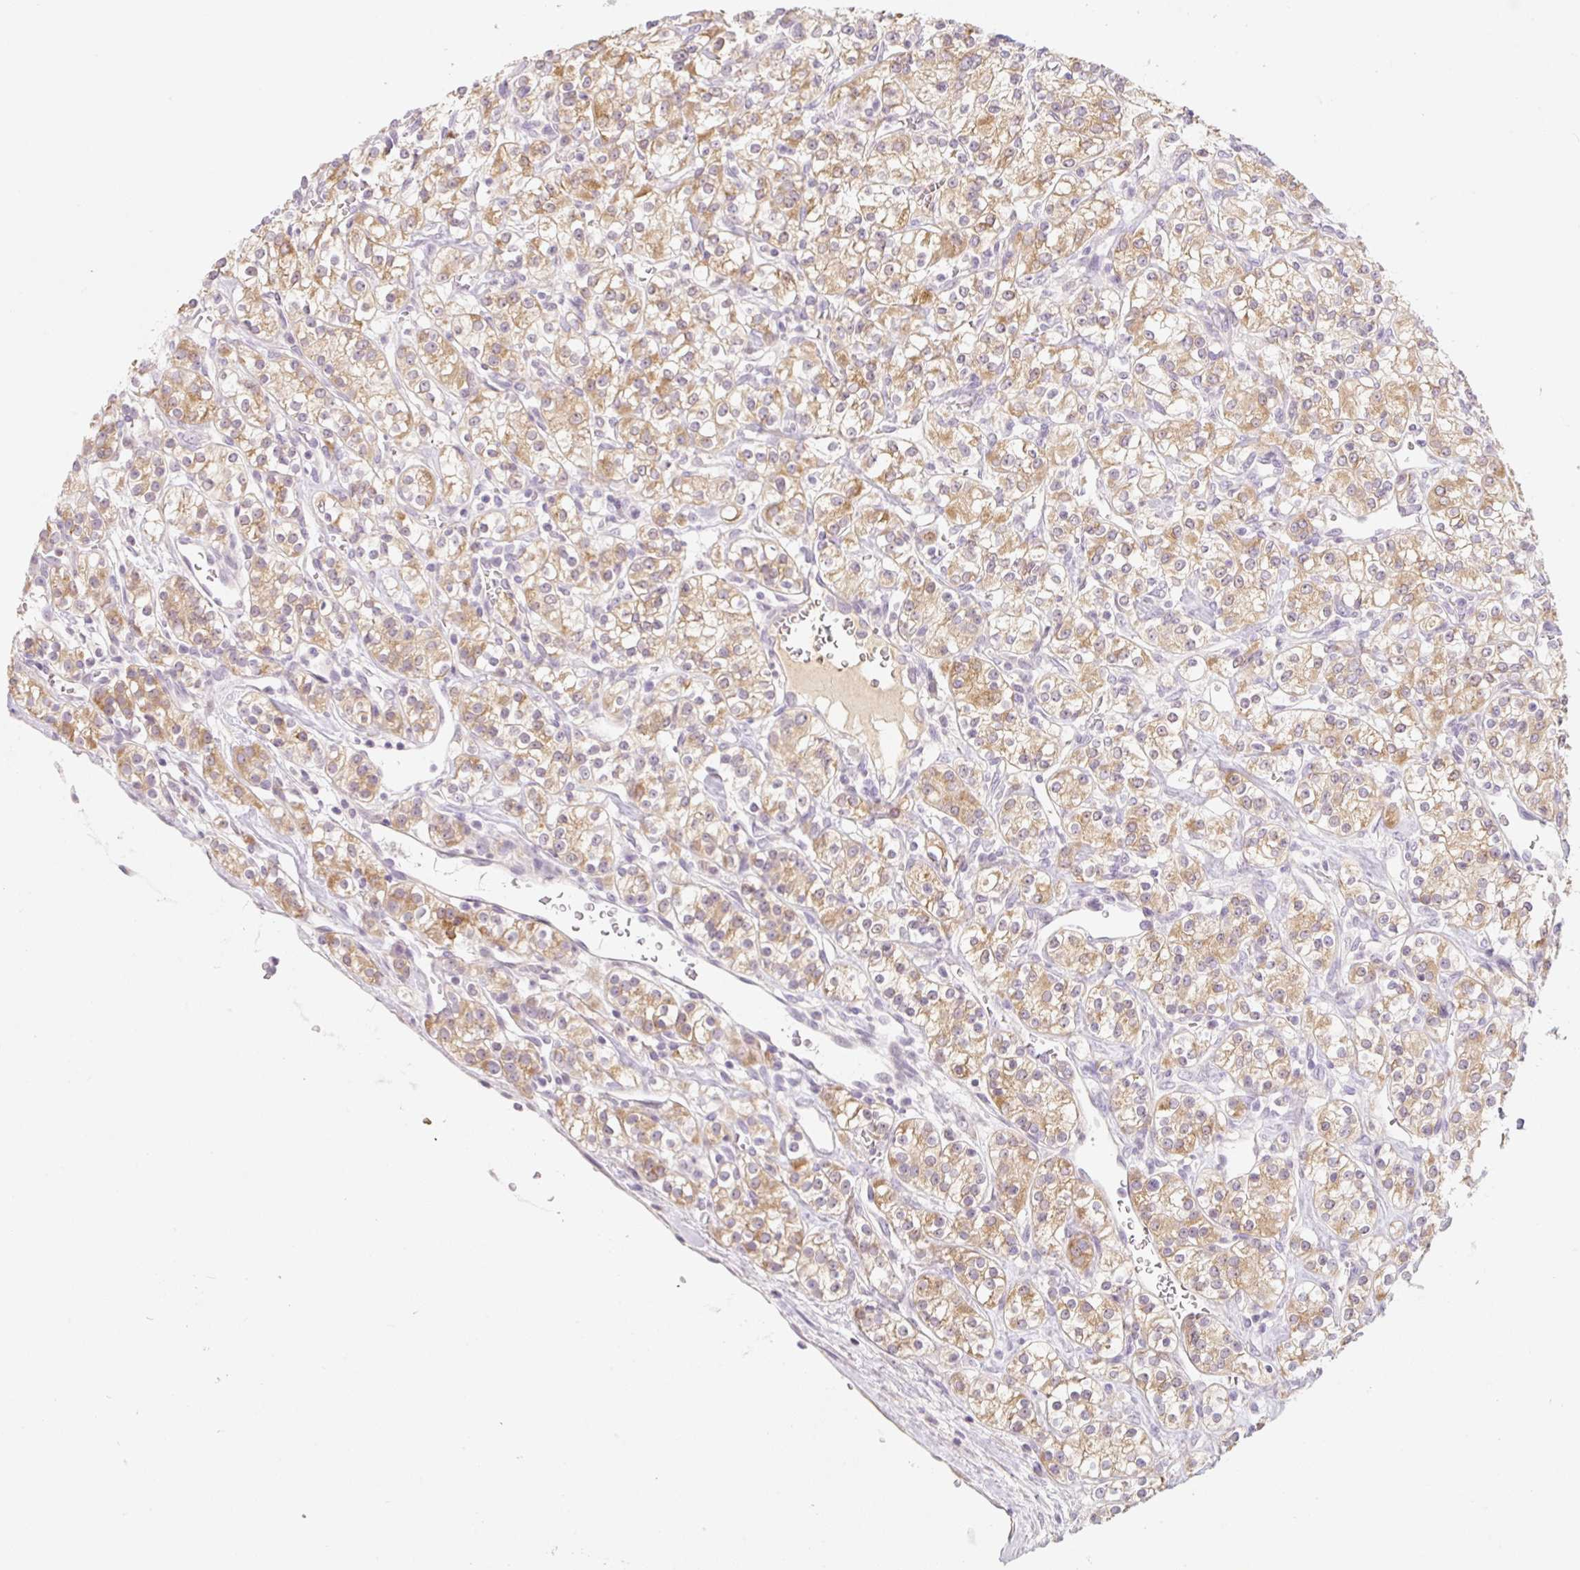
{"staining": {"intensity": "moderate", "quantity": "25%-75%", "location": "cytoplasmic/membranous"}, "tissue": "renal cancer", "cell_type": "Tumor cells", "image_type": "cancer", "snomed": [{"axis": "morphology", "description": "Adenocarcinoma, NOS"}, {"axis": "topography", "description": "Kidney"}], "caption": "A histopathology image of adenocarcinoma (renal) stained for a protein demonstrates moderate cytoplasmic/membranous brown staining in tumor cells. (brown staining indicates protein expression, while blue staining denotes nuclei).", "gene": "MIA2", "patient": {"sex": "male", "age": 77}}